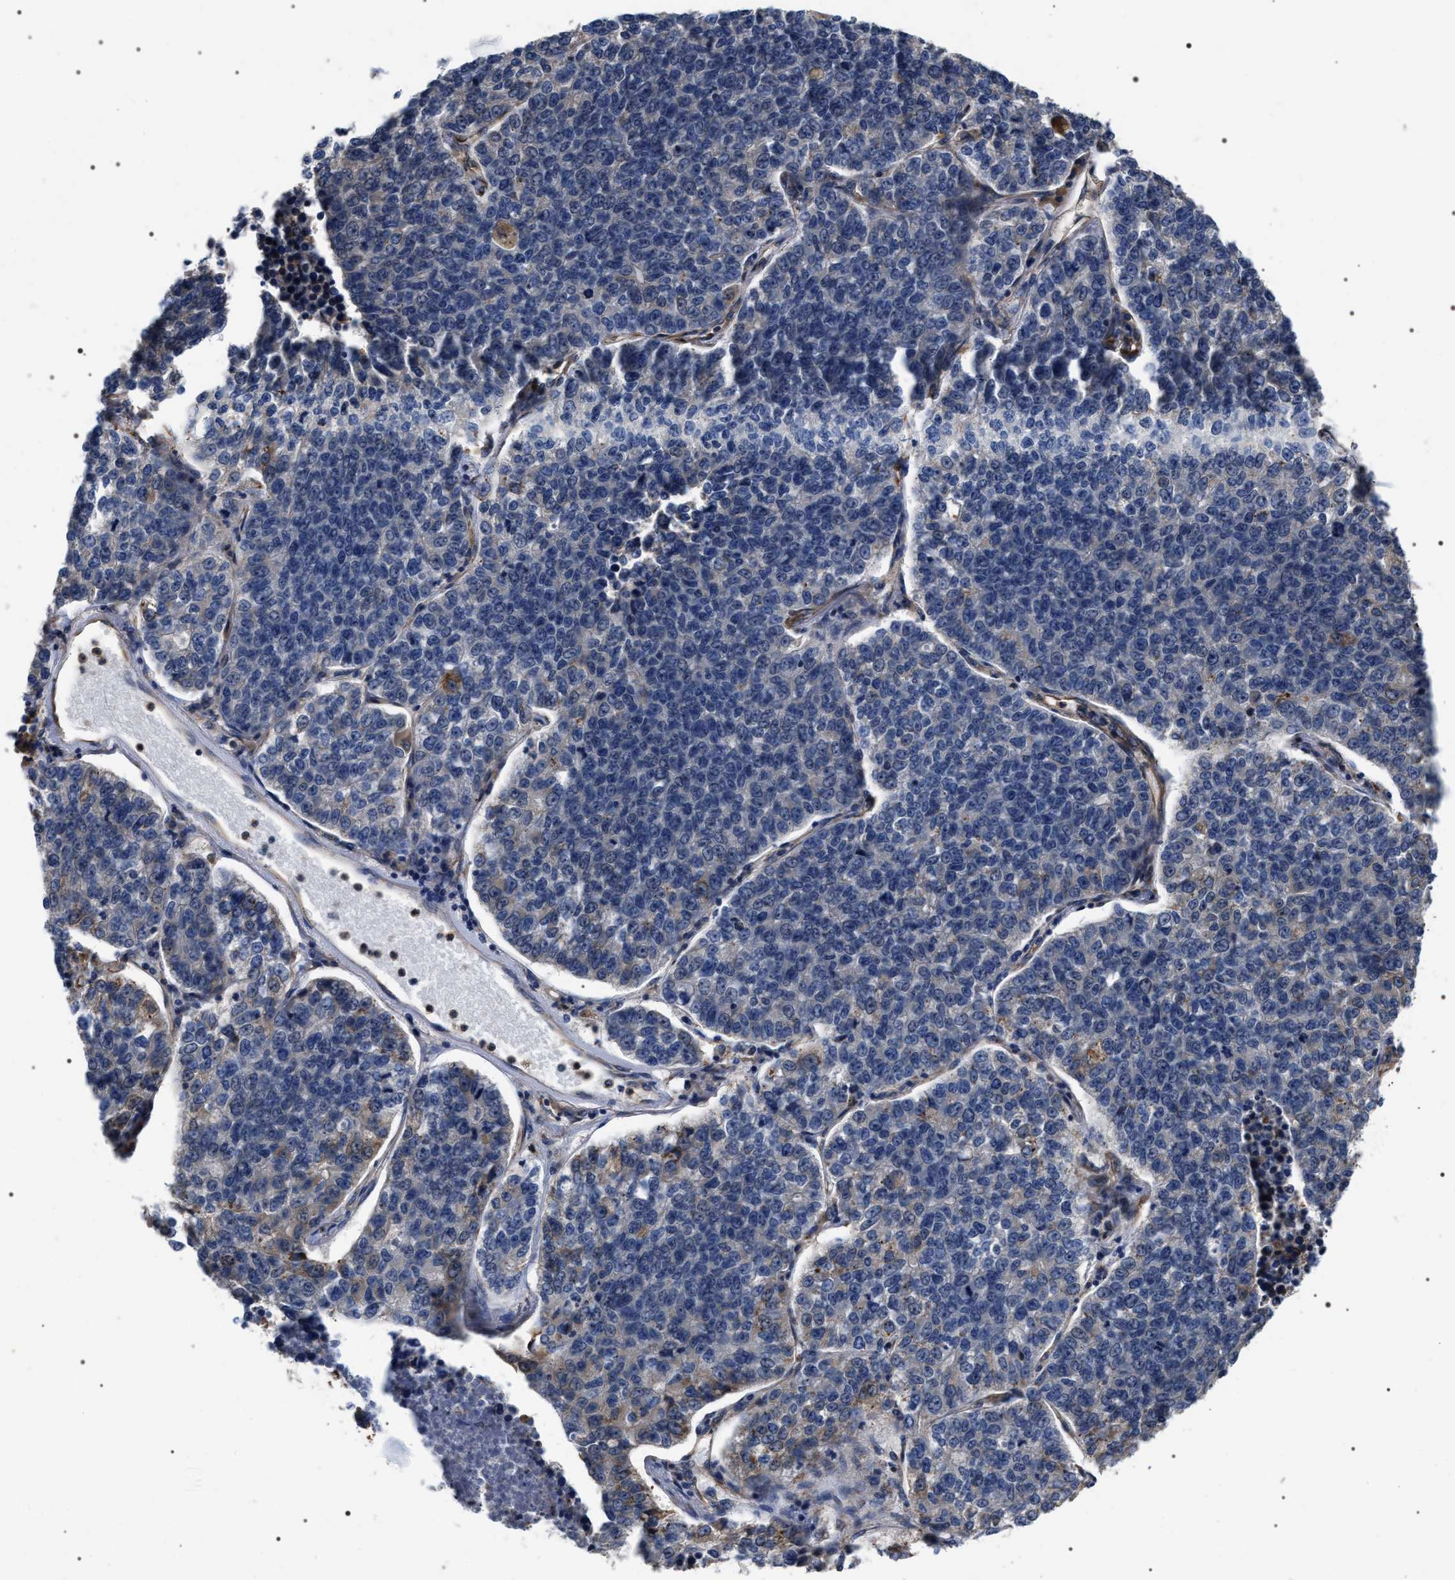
{"staining": {"intensity": "weak", "quantity": "<25%", "location": "cytoplasmic/membranous"}, "tissue": "lung cancer", "cell_type": "Tumor cells", "image_type": "cancer", "snomed": [{"axis": "morphology", "description": "Adenocarcinoma, NOS"}, {"axis": "topography", "description": "Lung"}], "caption": "Immunohistochemical staining of human lung adenocarcinoma reveals no significant staining in tumor cells. The staining is performed using DAB (3,3'-diaminobenzidine) brown chromogen with nuclei counter-stained in using hematoxylin.", "gene": "TSPAN33", "patient": {"sex": "male", "age": 49}}